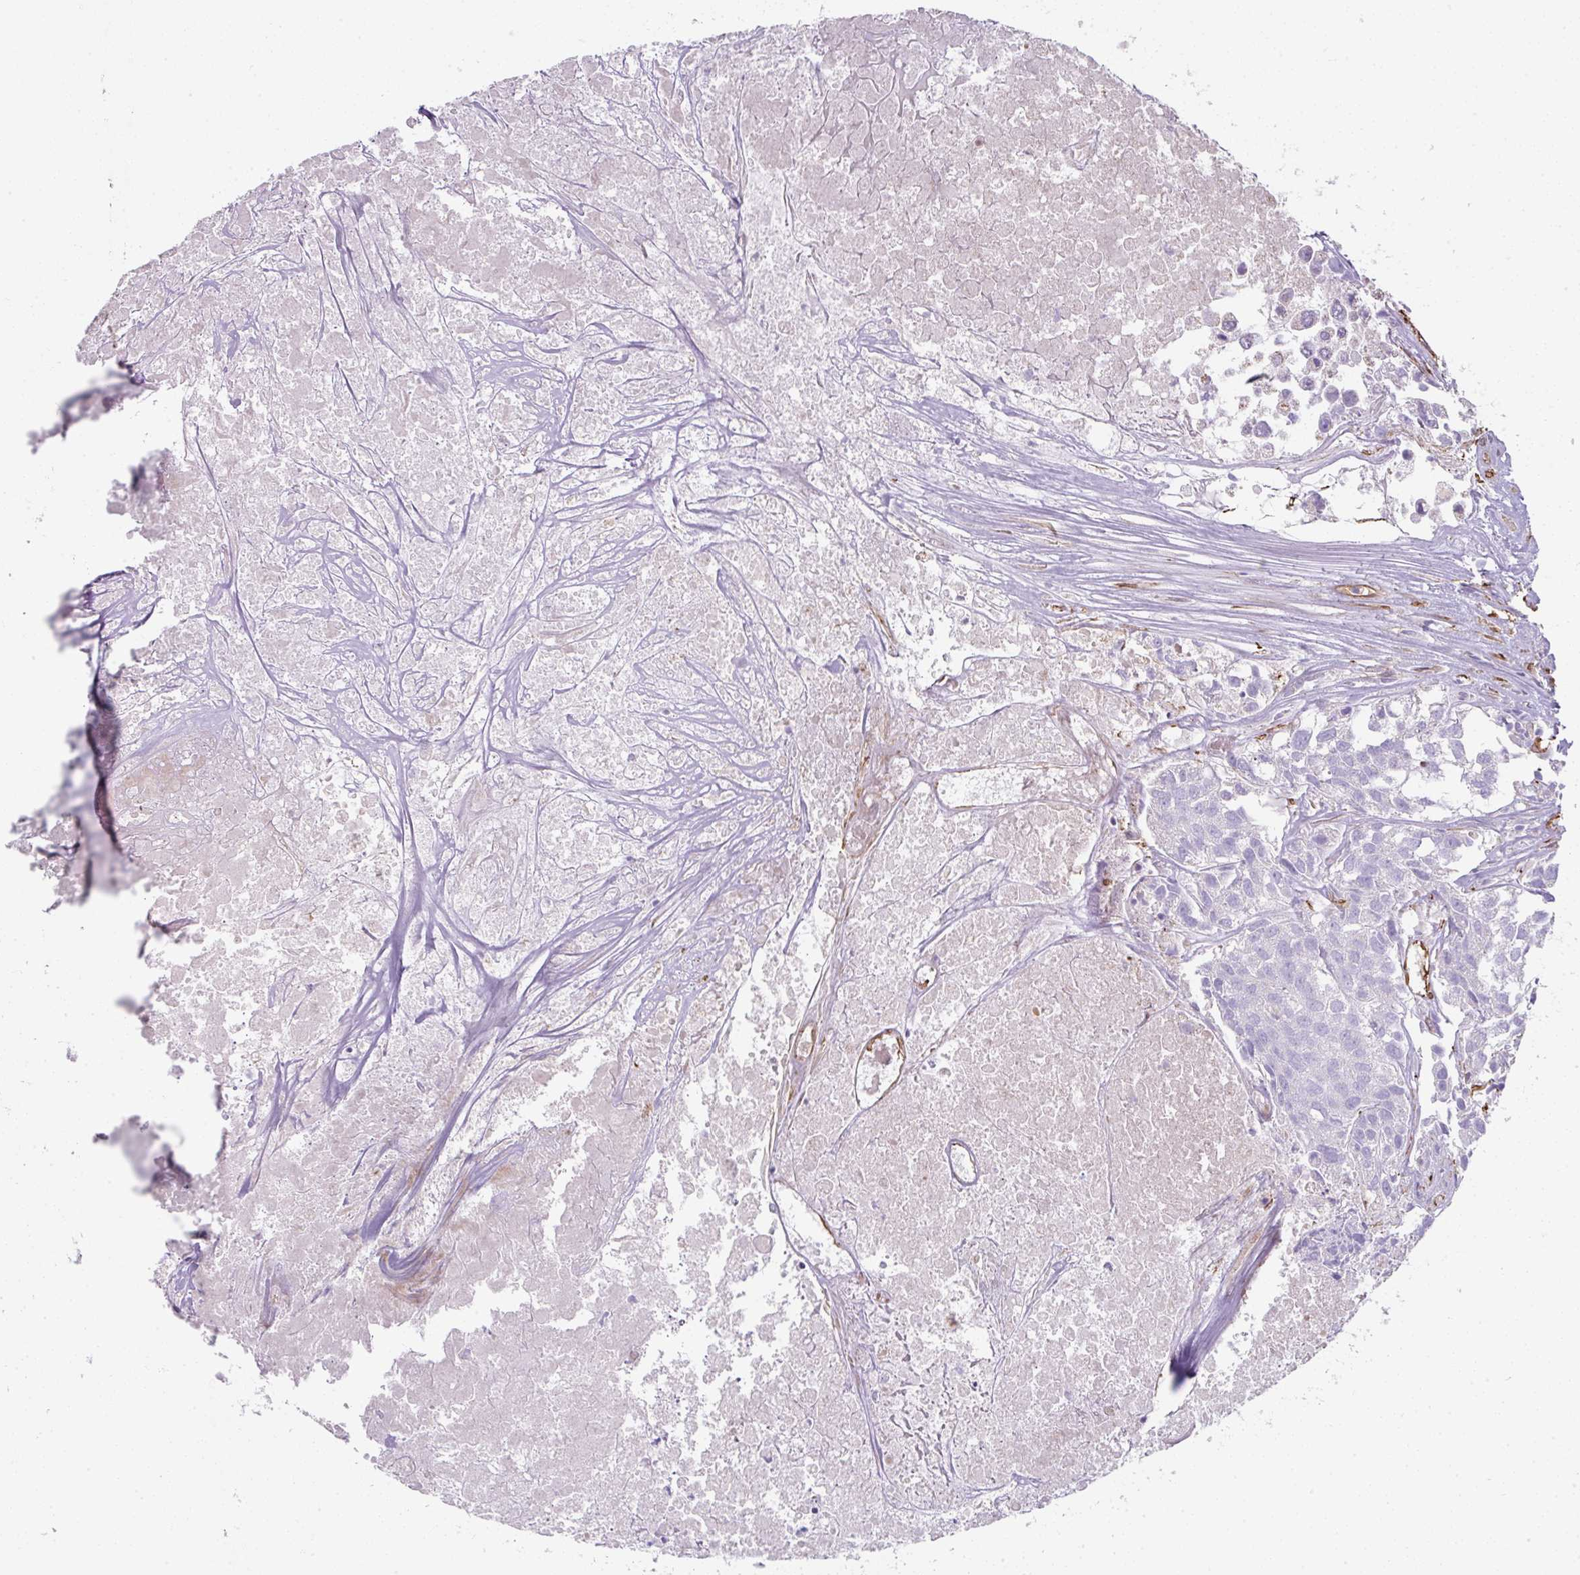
{"staining": {"intensity": "negative", "quantity": "none", "location": "none"}, "tissue": "urothelial cancer", "cell_type": "Tumor cells", "image_type": "cancer", "snomed": [{"axis": "morphology", "description": "Urothelial carcinoma, High grade"}, {"axis": "topography", "description": "Urinary bladder"}], "caption": "IHC of urothelial carcinoma (high-grade) exhibits no staining in tumor cells.", "gene": "ANKUB1", "patient": {"sex": "female", "age": 75}}